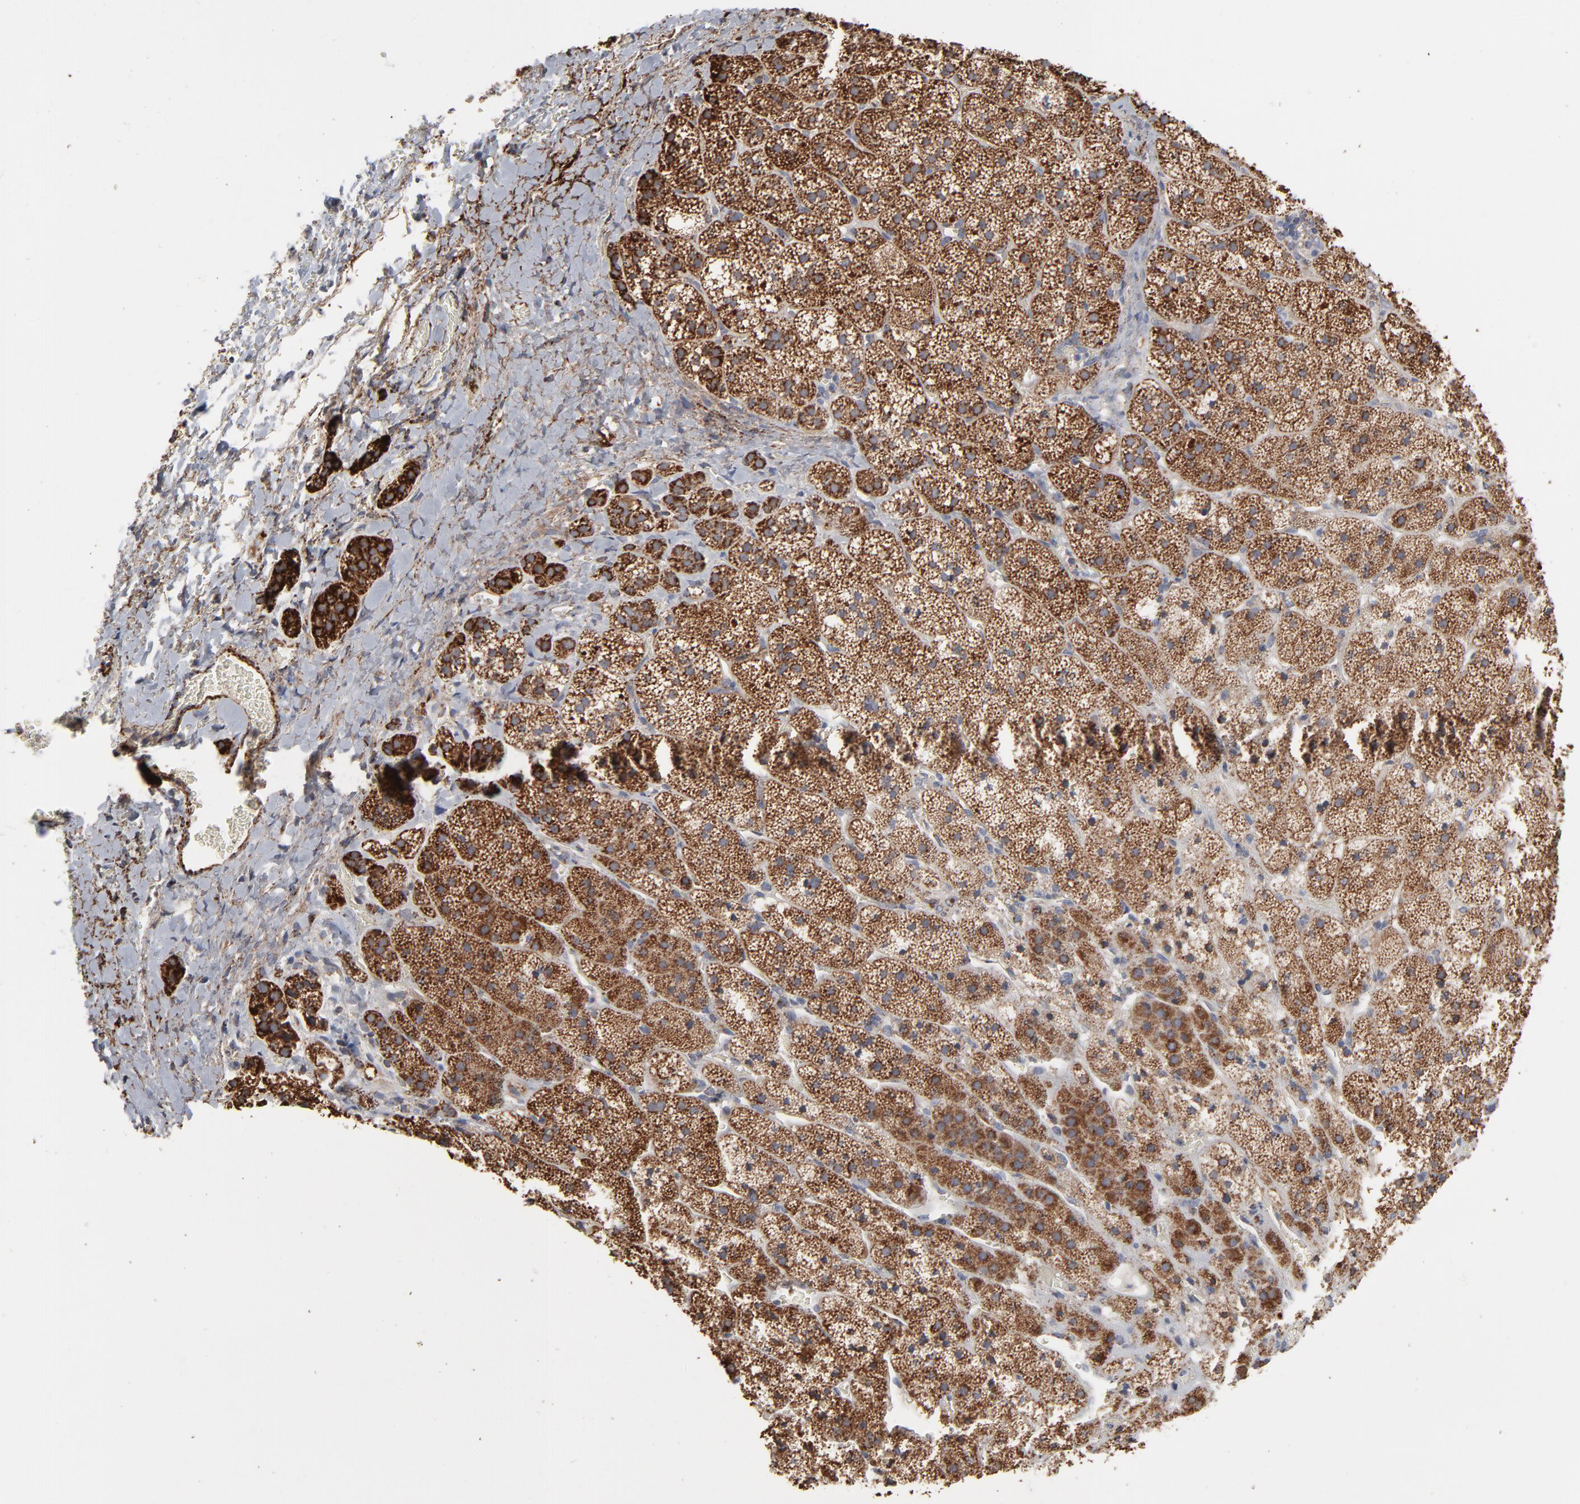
{"staining": {"intensity": "strong", "quantity": ">75%", "location": "cytoplasmic/membranous"}, "tissue": "adrenal gland", "cell_type": "Glandular cells", "image_type": "normal", "snomed": [{"axis": "morphology", "description": "Normal tissue, NOS"}, {"axis": "topography", "description": "Adrenal gland"}], "caption": "A high-resolution micrograph shows IHC staining of normal adrenal gland, which displays strong cytoplasmic/membranous staining in approximately >75% of glandular cells.", "gene": "UQCRC1", "patient": {"sex": "female", "age": 44}}